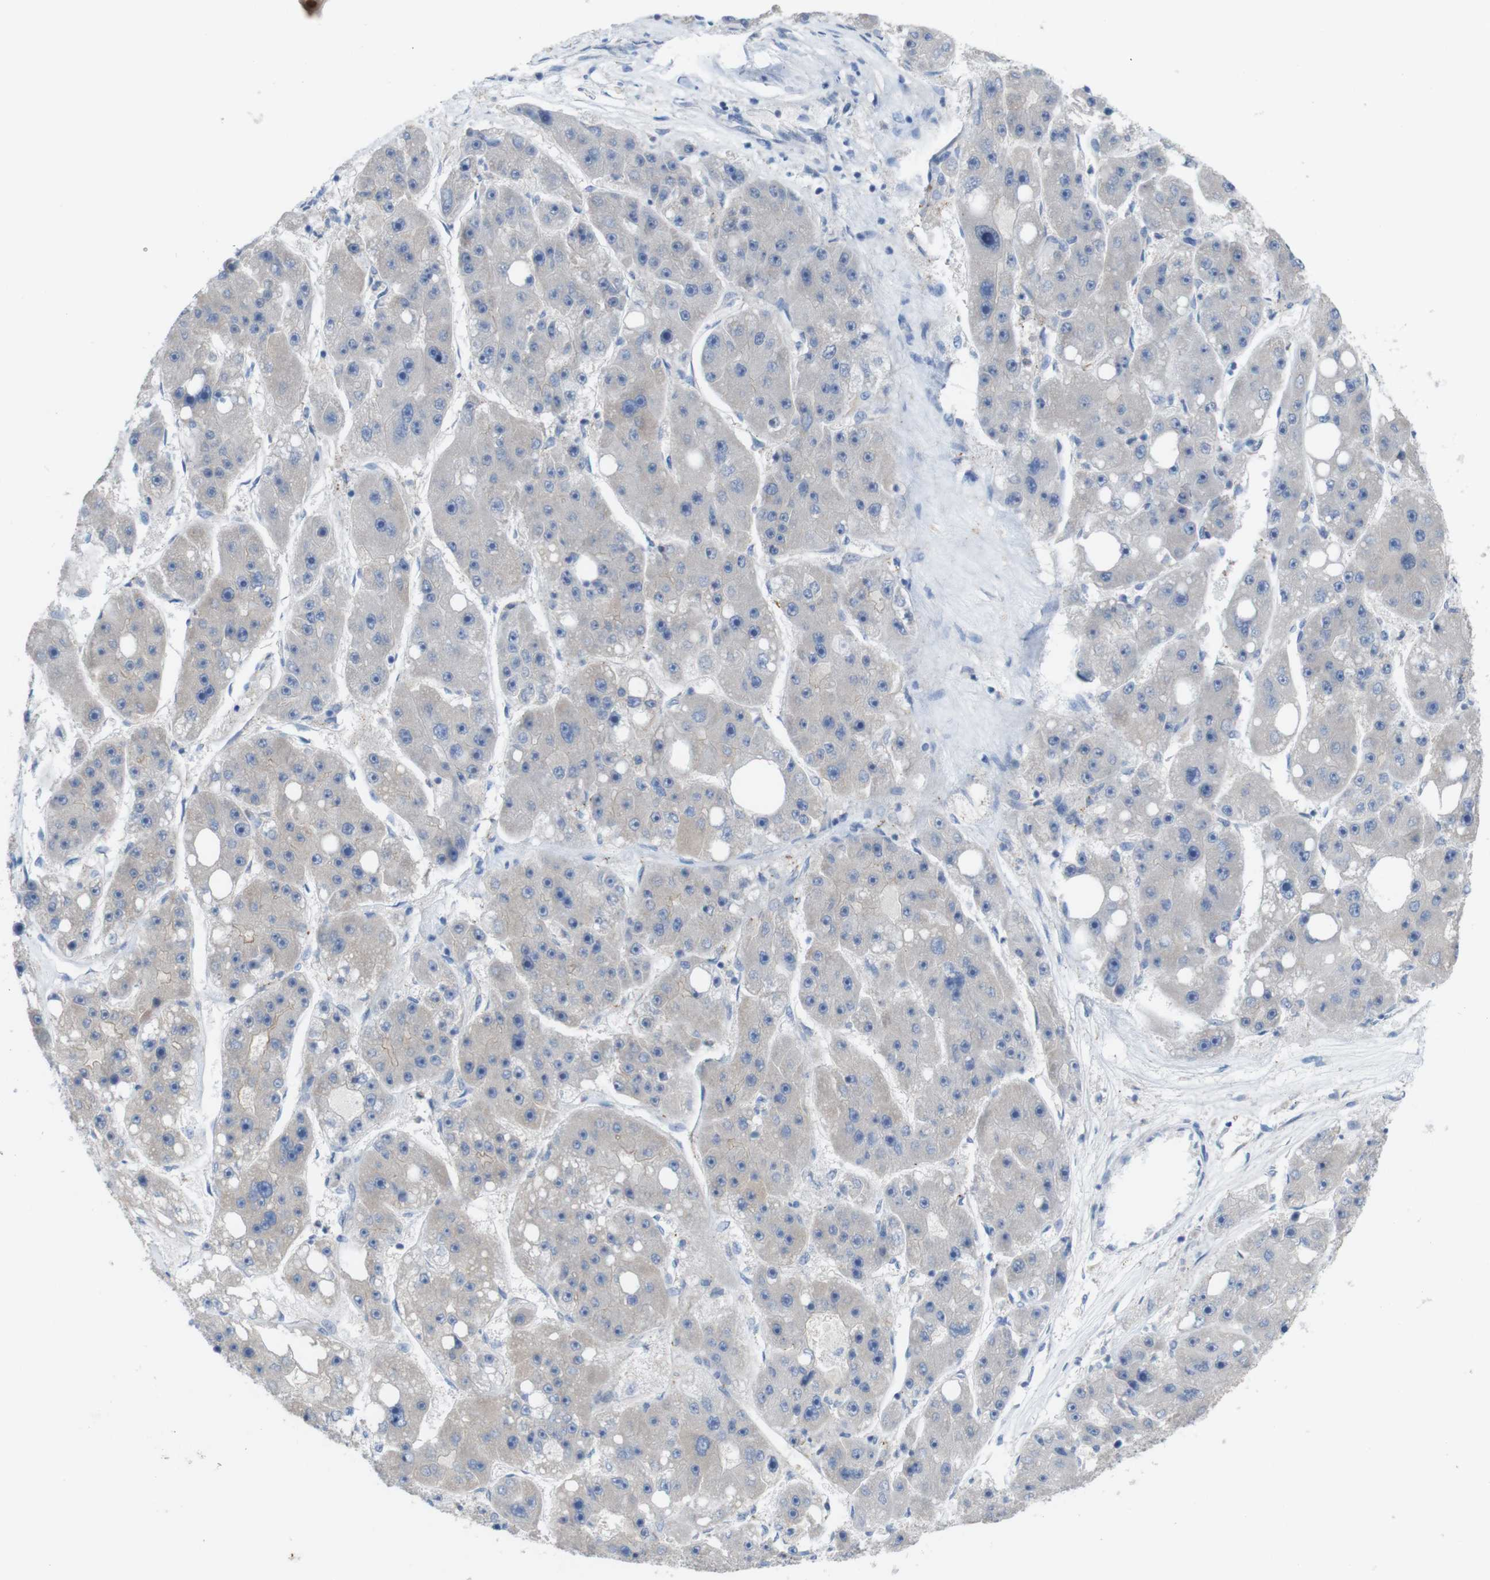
{"staining": {"intensity": "negative", "quantity": "none", "location": "none"}, "tissue": "liver cancer", "cell_type": "Tumor cells", "image_type": "cancer", "snomed": [{"axis": "morphology", "description": "Carcinoma, Hepatocellular, NOS"}, {"axis": "topography", "description": "Liver"}], "caption": "Tumor cells are negative for brown protein staining in liver cancer (hepatocellular carcinoma). (DAB (3,3'-diaminobenzidine) IHC with hematoxylin counter stain).", "gene": "PTGER4", "patient": {"sex": "female", "age": 61}}